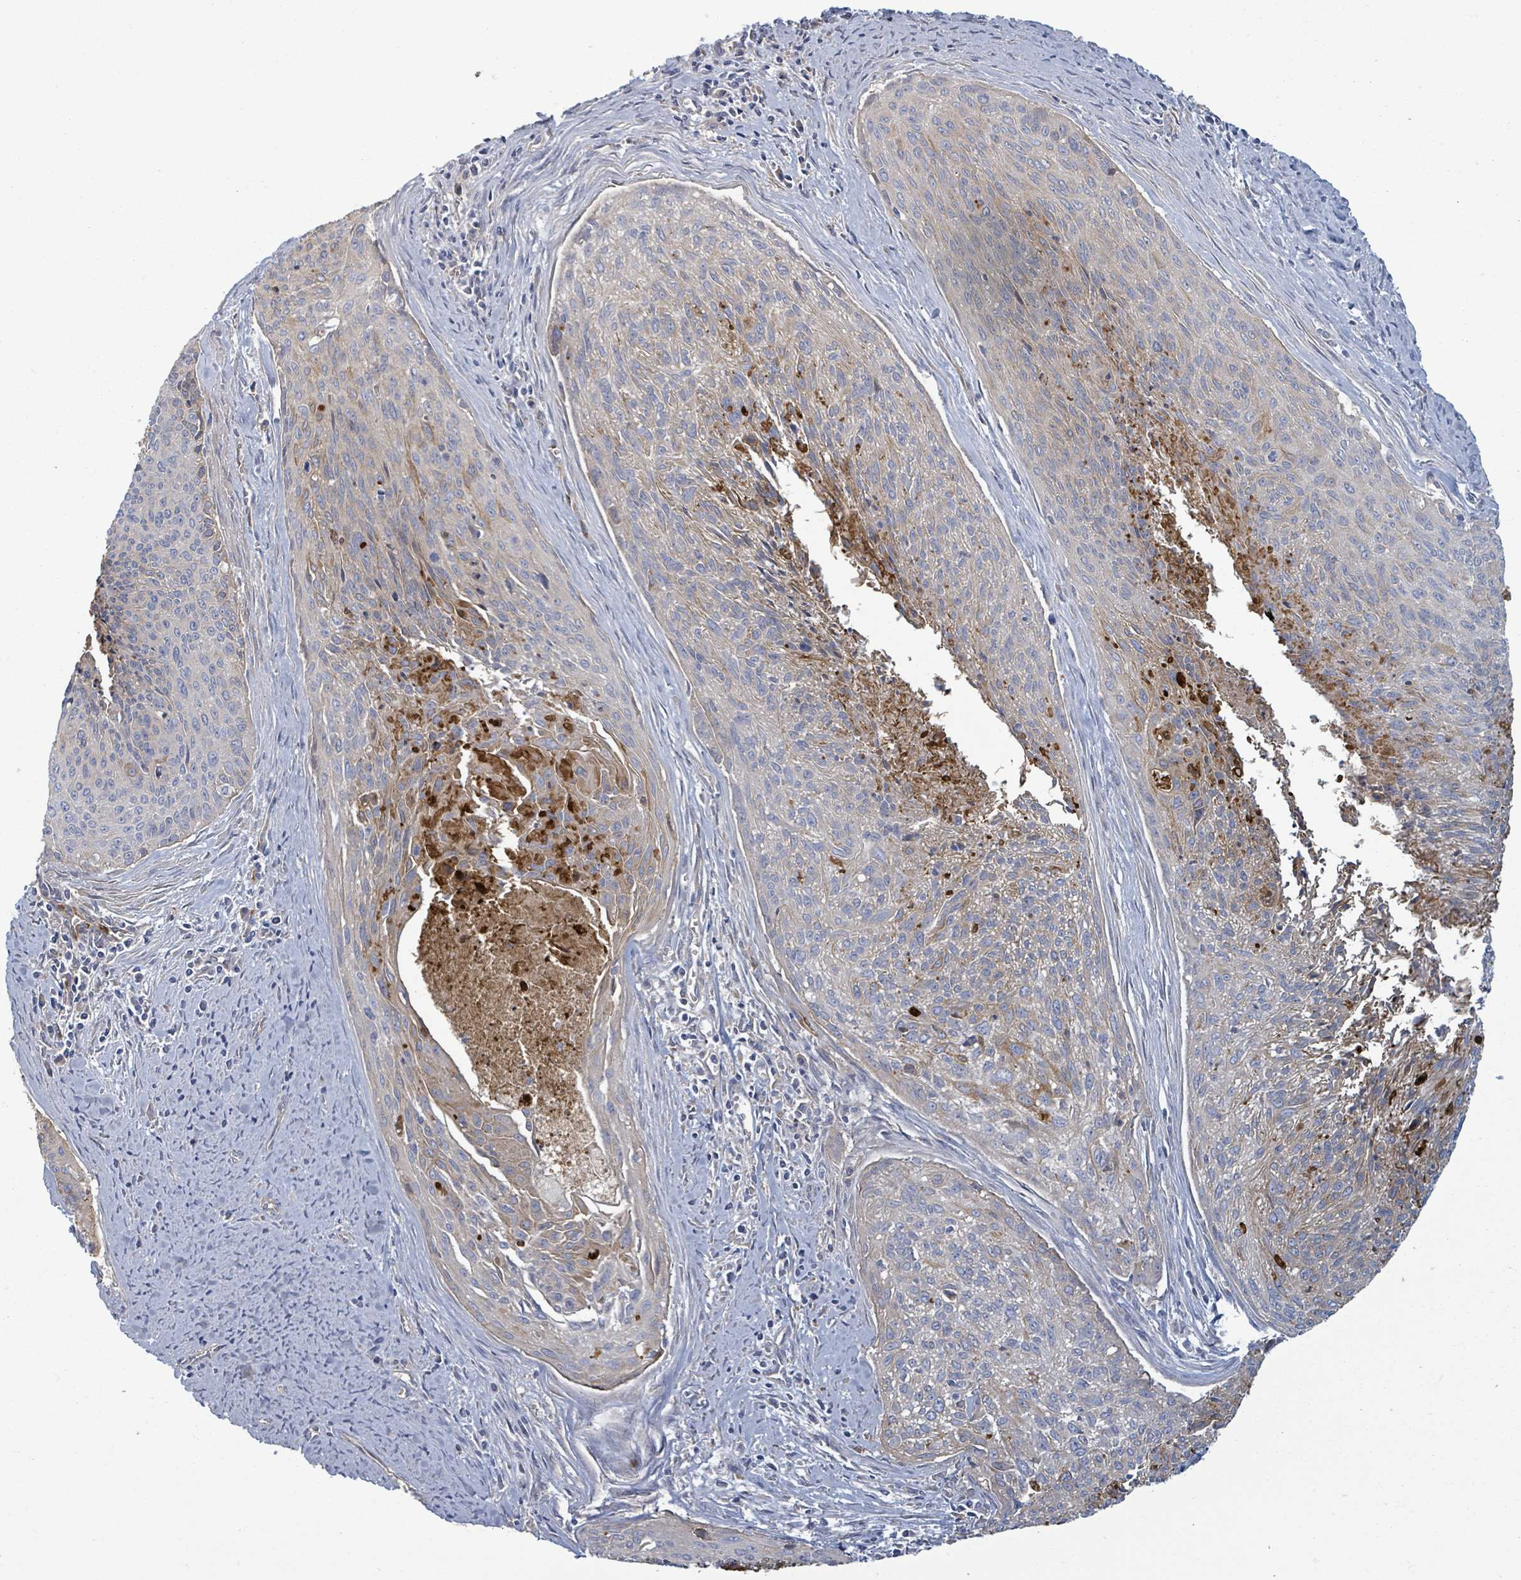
{"staining": {"intensity": "moderate", "quantity": "25%-75%", "location": "cytoplasmic/membranous"}, "tissue": "cervical cancer", "cell_type": "Tumor cells", "image_type": "cancer", "snomed": [{"axis": "morphology", "description": "Squamous cell carcinoma, NOS"}, {"axis": "topography", "description": "Cervix"}], "caption": "Protein staining of cervical cancer tissue exhibits moderate cytoplasmic/membranous staining in approximately 25%-75% of tumor cells.", "gene": "COL13A1", "patient": {"sex": "female", "age": 55}}